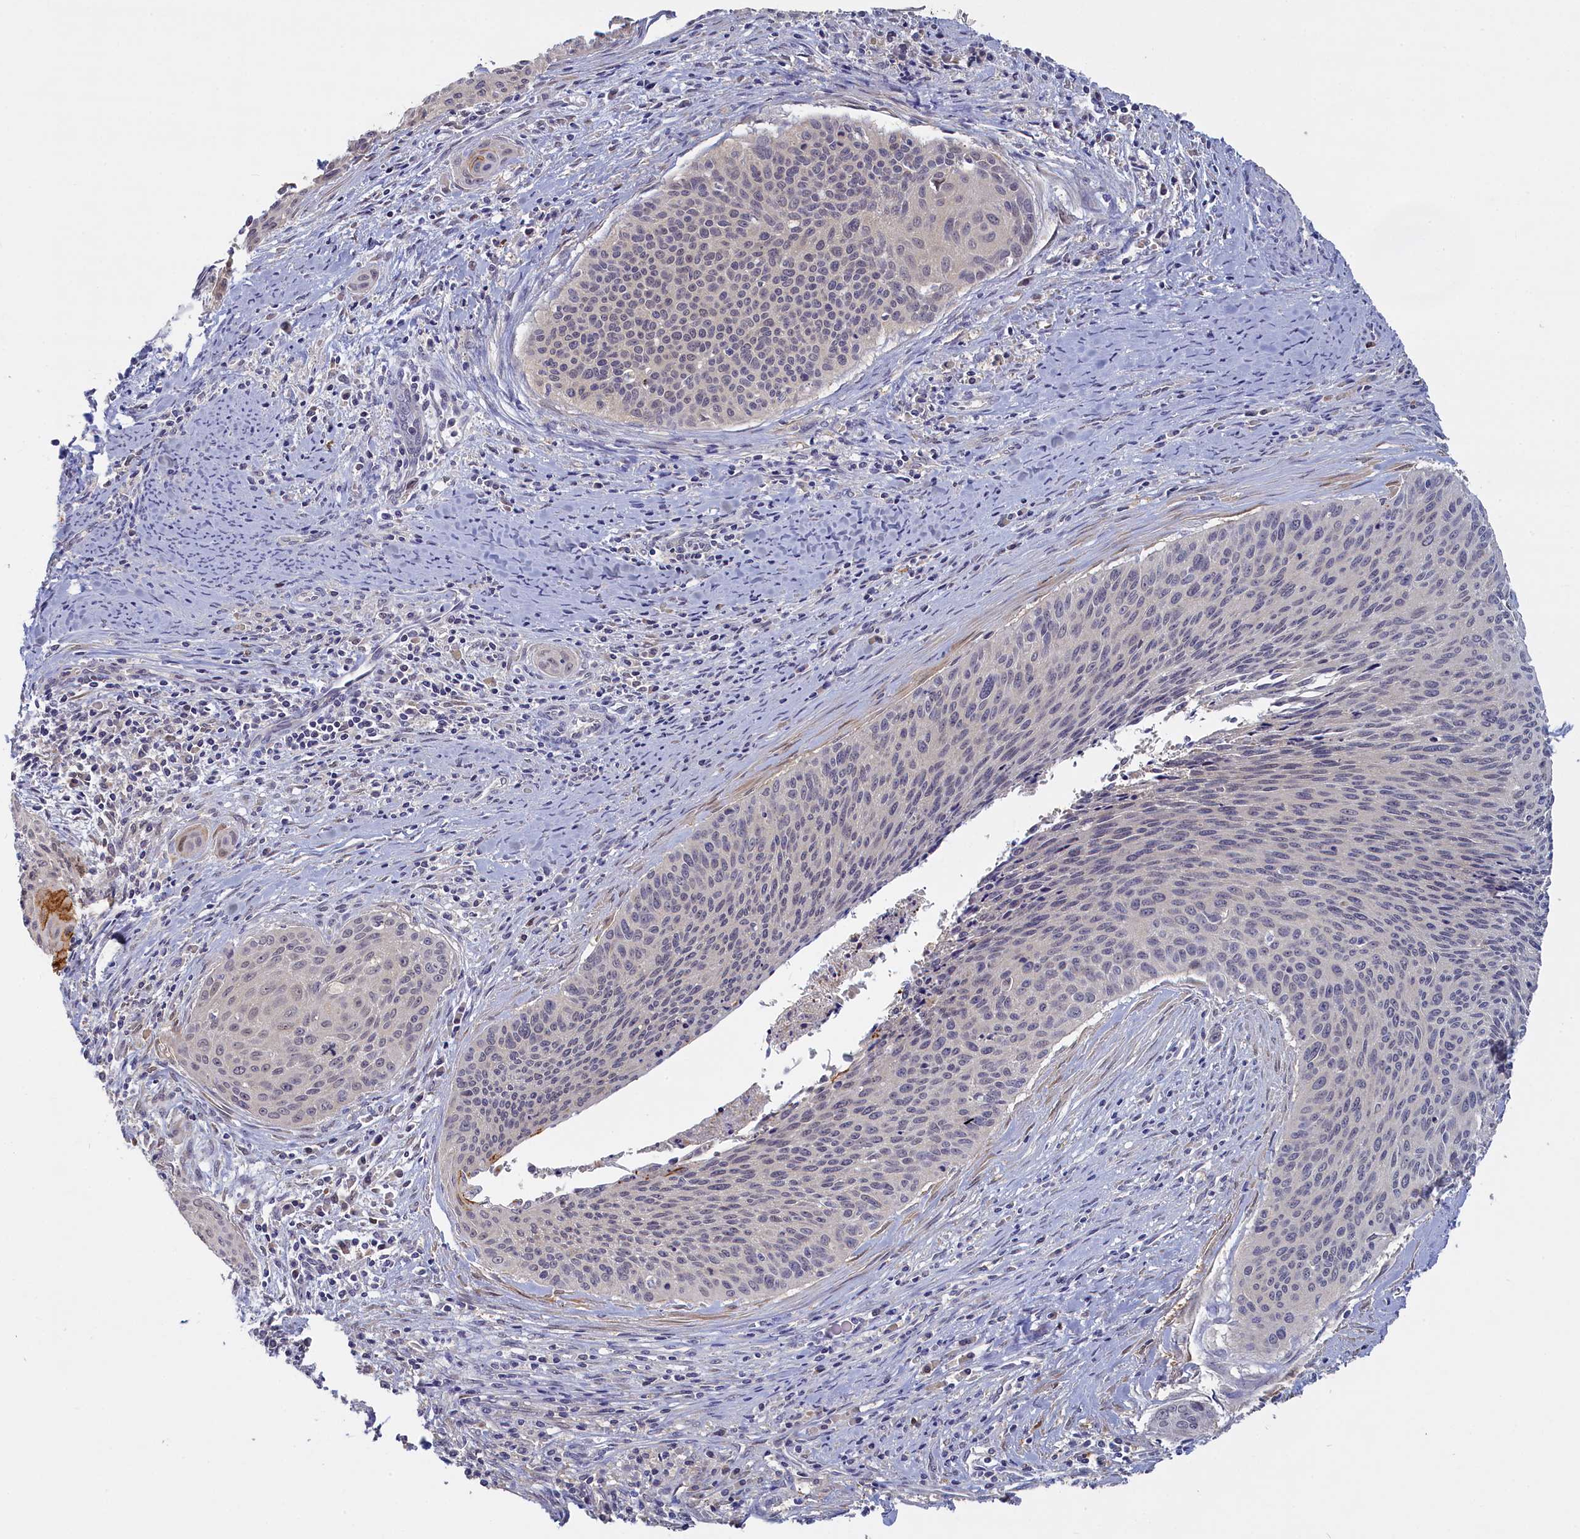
{"staining": {"intensity": "negative", "quantity": "none", "location": "none"}, "tissue": "cervical cancer", "cell_type": "Tumor cells", "image_type": "cancer", "snomed": [{"axis": "morphology", "description": "Squamous cell carcinoma, NOS"}, {"axis": "topography", "description": "Cervix"}], "caption": "Tumor cells are negative for protein expression in human cervical cancer. (DAB immunohistochemistry (IHC) with hematoxylin counter stain).", "gene": "UCHL3", "patient": {"sex": "female", "age": 55}}